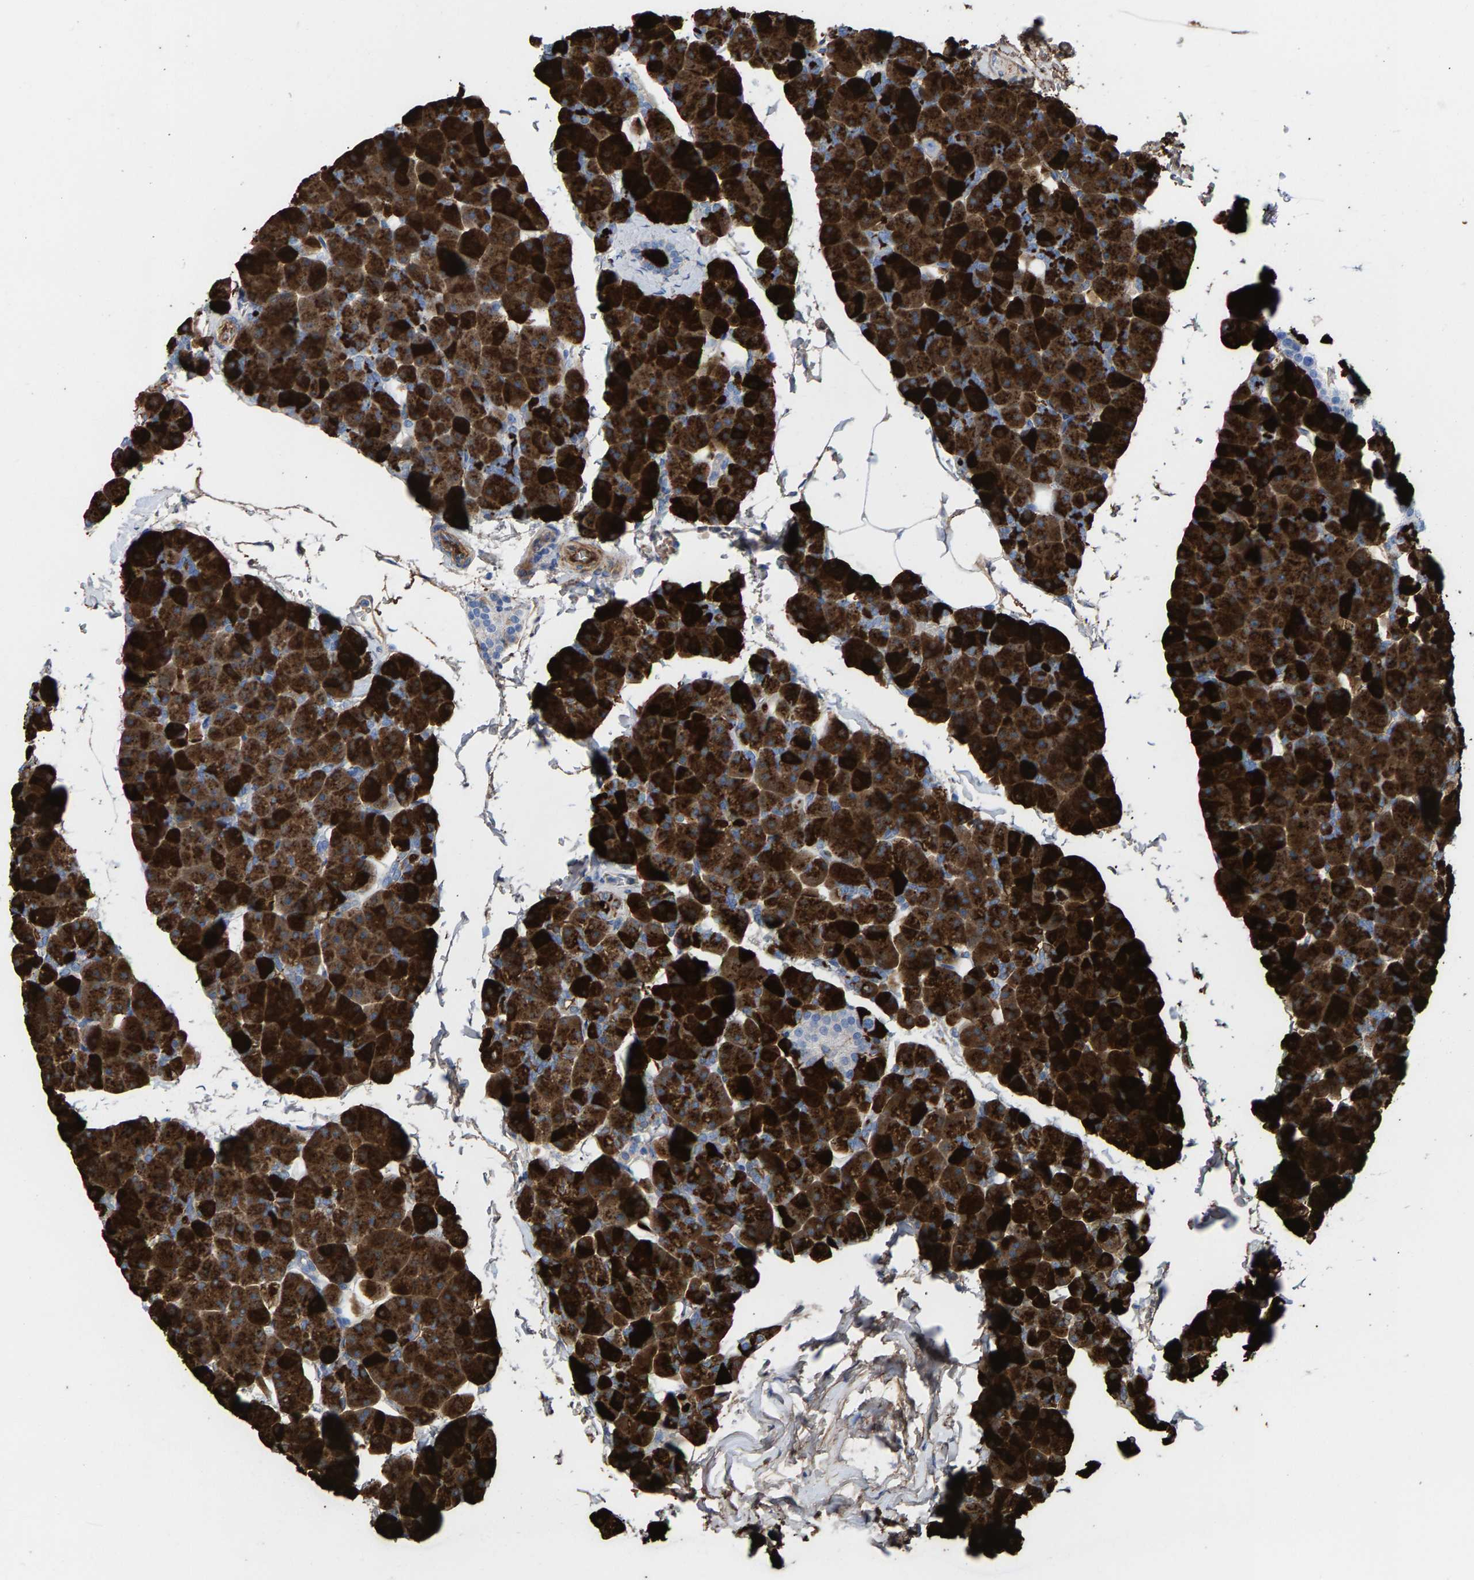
{"staining": {"intensity": "strong", "quantity": ">75%", "location": "cytoplasmic/membranous"}, "tissue": "pancreas", "cell_type": "Exocrine glandular cells", "image_type": "normal", "snomed": [{"axis": "morphology", "description": "Normal tissue, NOS"}, {"axis": "topography", "description": "Pancreas"}], "caption": "Unremarkable pancreas demonstrates strong cytoplasmic/membranous positivity in approximately >75% of exocrine glandular cells.", "gene": "CPA1", "patient": {"sex": "male", "age": 35}}